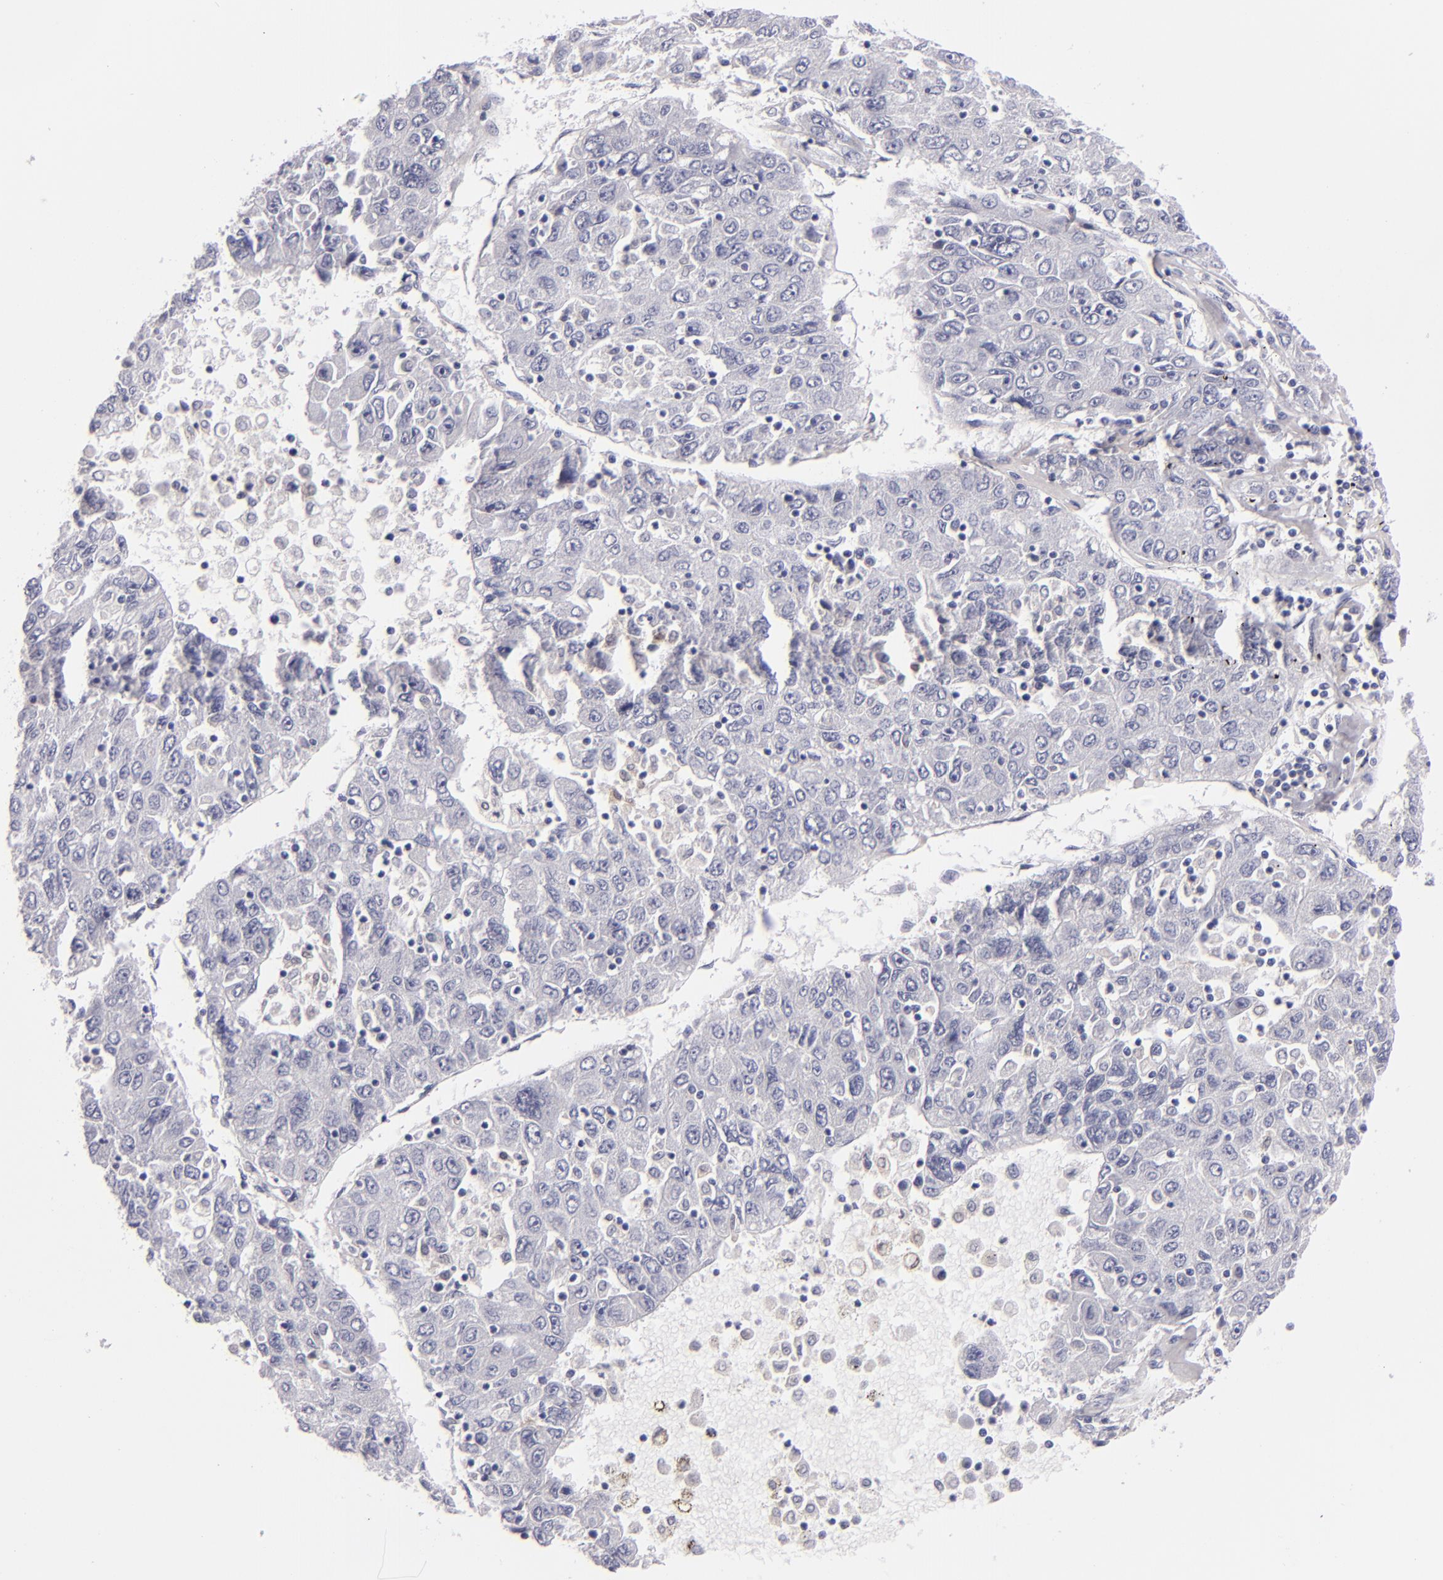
{"staining": {"intensity": "negative", "quantity": "none", "location": "none"}, "tissue": "liver cancer", "cell_type": "Tumor cells", "image_type": "cancer", "snomed": [{"axis": "morphology", "description": "Carcinoma, Hepatocellular, NOS"}, {"axis": "topography", "description": "Liver"}], "caption": "A histopathology image of human liver hepatocellular carcinoma is negative for staining in tumor cells.", "gene": "F13A1", "patient": {"sex": "male", "age": 49}}